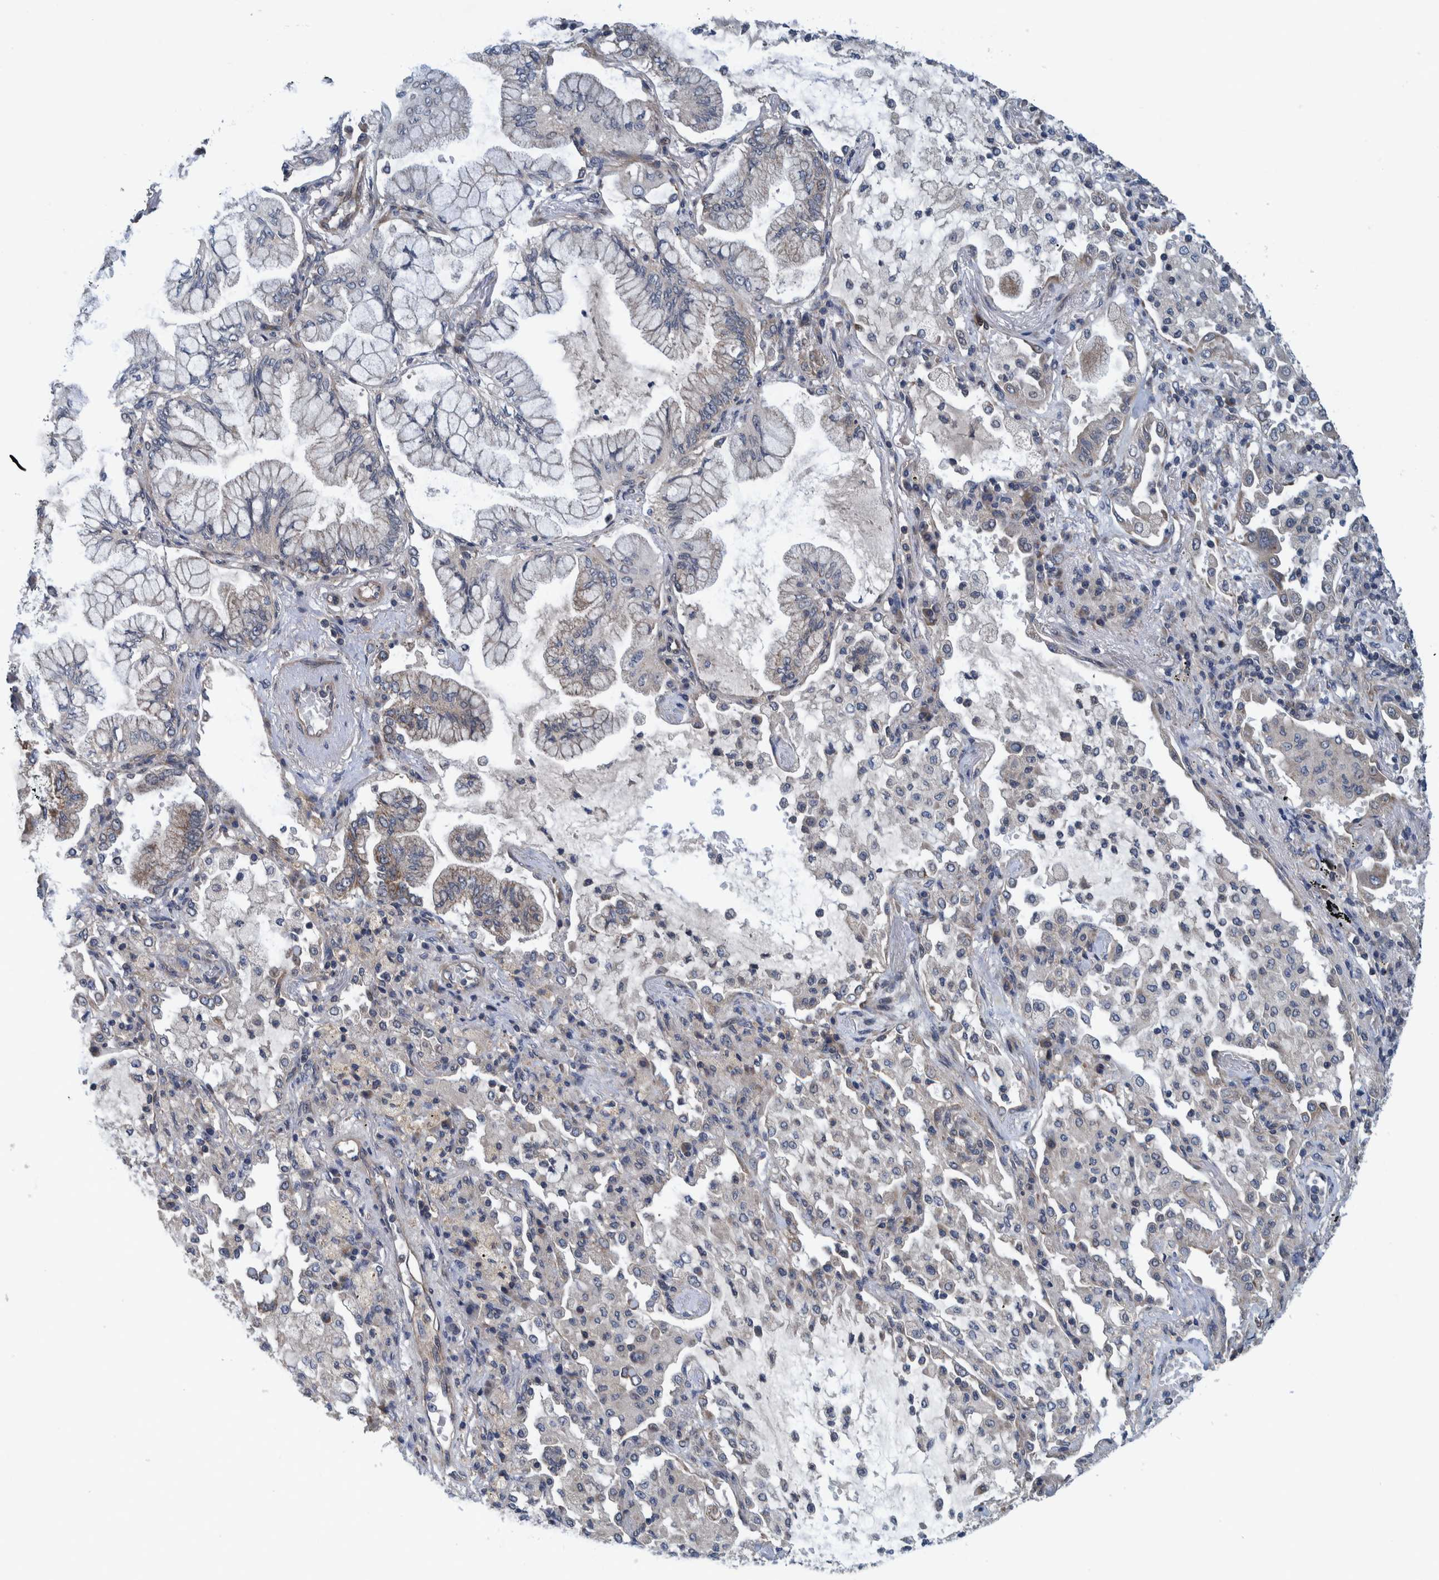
{"staining": {"intensity": "weak", "quantity": "25%-75%", "location": "cytoplasmic/membranous"}, "tissue": "lung cancer", "cell_type": "Tumor cells", "image_type": "cancer", "snomed": [{"axis": "morphology", "description": "Adenocarcinoma, NOS"}, {"axis": "topography", "description": "Lung"}], "caption": "Lung adenocarcinoma stained for a protein shows weak cytoplasmic/membranous positivity in tumor cells. (brown staining indicates protein expression, while blue staining denotes nuclei).", "gene": "MRPS7", "patient": {"sex": "female", "age": 70}}